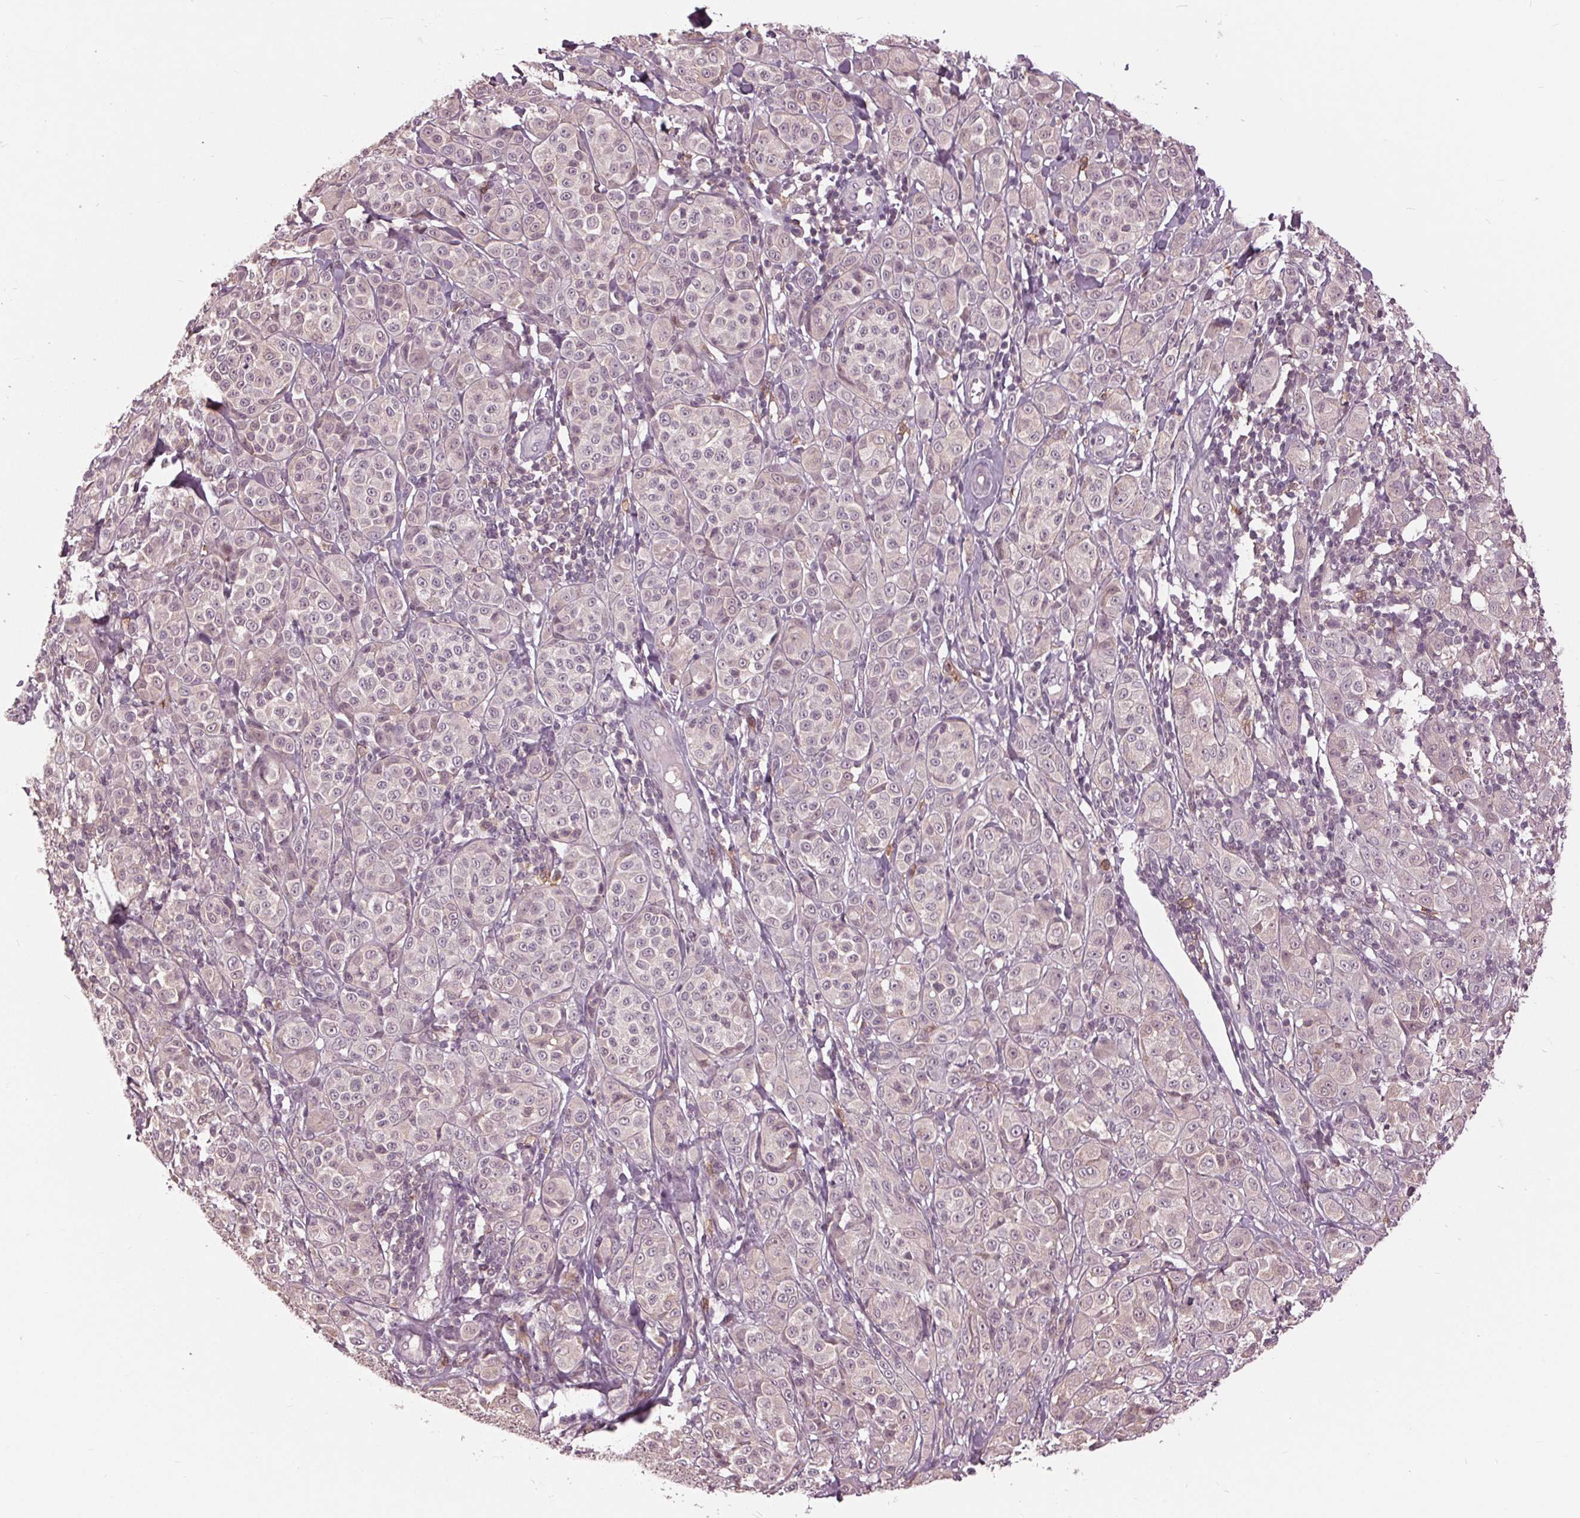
{"staining": {"intensity": "negative", "quantity": "none", "location": "none"}, "tissue": "melanoma", "cell_type": "Tumor cells", "image_type": "cancer", "snomed": [{"axis": "morphology", "description": "Malignant melanoma, NOS"}, {"axis": "topography", "description": "Skin"}], "caption": "Tumor cells show no significant protein expression in malignant melanoma. (DAB (3,3'-diaminobenzidine) immunohistochemistry, high magnification).", "gene": "SIGLEC6", "patient": {"sex": "male", "age": 89}}